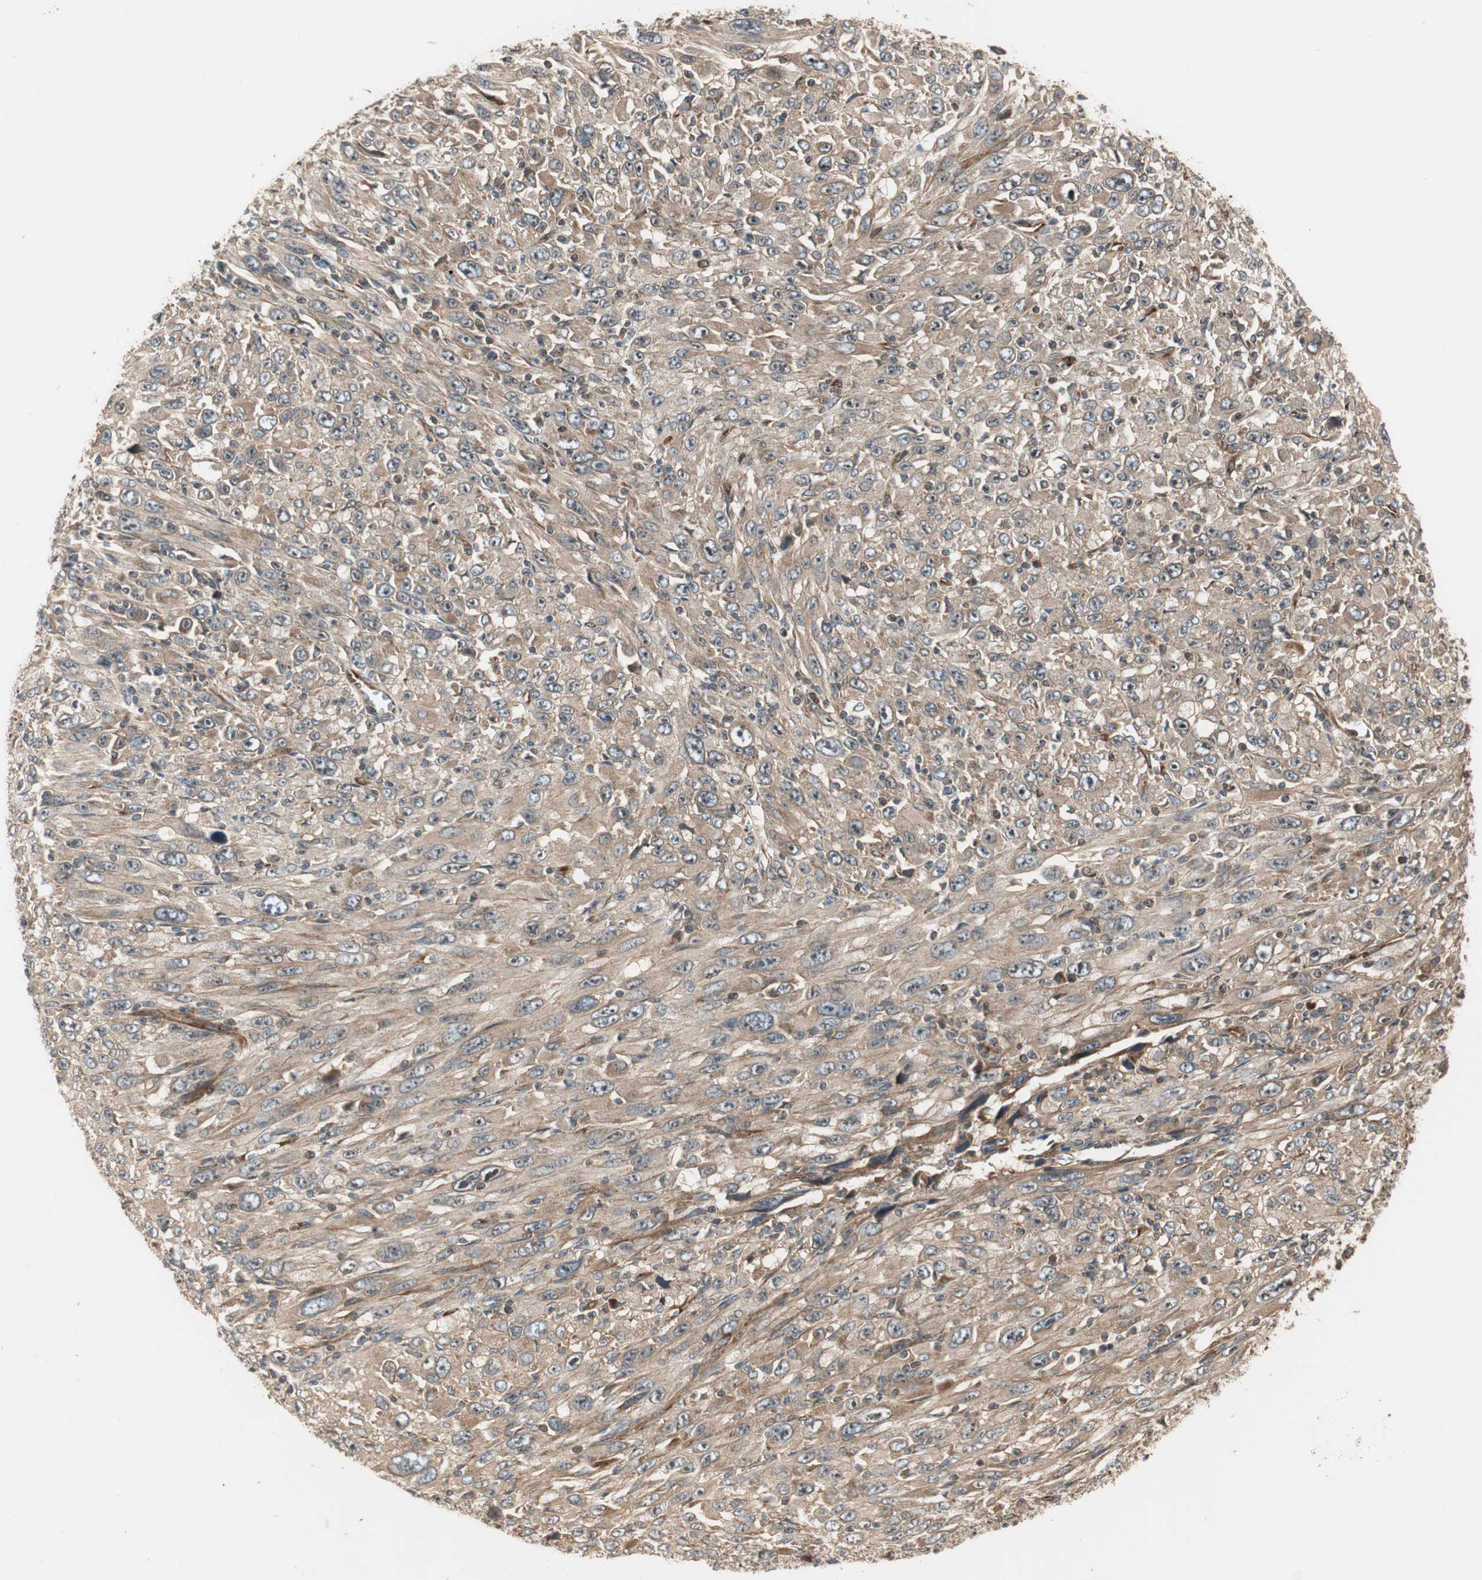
{"staining": {"intensity": "moderate", "quantity": ">75%", "location": "cytoplasmic/membranous"}, "tissue": "melanoma", "cell_type": "Tumor cells", "image_type": "cancer", "snomed": [{"axis": "morphology", "description": "Malignant melanoma, Metastatic site"}, {"axis": "topography", "description": "Skin"}], "caption": "Melanoma was stained to show a protein in brown. There is medium levels of moderate cytoplasmic/membranous positivity in approximately >75% of tumor cells.", "gene": "CTTNBP2NL", "patient": {"sex": "female", "age": 56}}